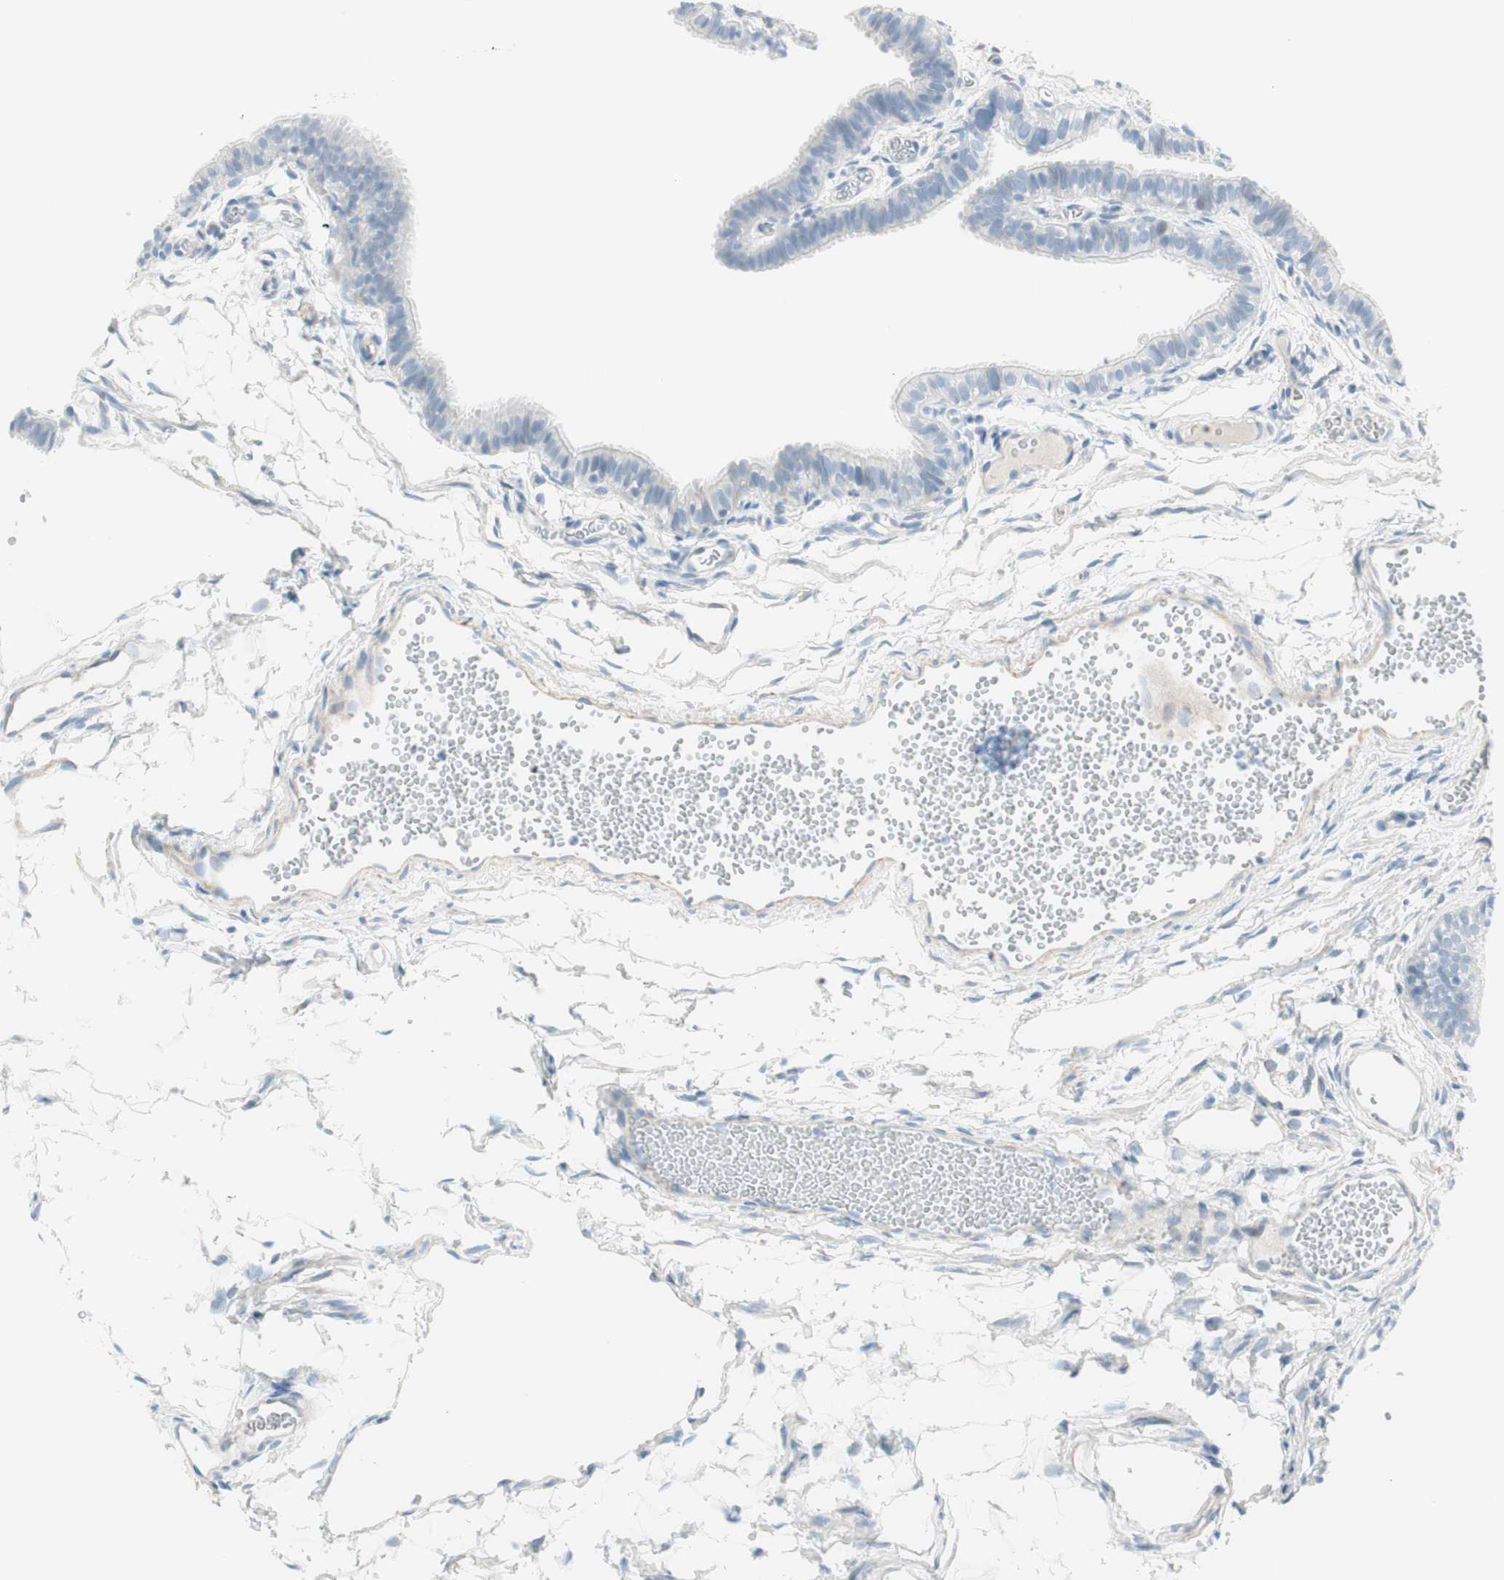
{"staining": {"intensity": "negative", "quantity": "none", "location": "none"}, "tissue": "fallopian tube", "cell_type": "Glandular cells", "image_type": "normal", "snomed": [{"axis": "morphology", "description": "Normal tissue, NOS"}, {"axis": "topography", "description": "Fallopian tube"}, {"axis": "topography", "description": "Placenta"}], "caption": "A micrograph of human fallopian tube is negative for staining in glandular cells. (Brightfield microscopy of DAB (3,3'-diaminobenzidine) IHC at high magnification).", "gene": "CDHR5", "patient": {"sex": "female", "age": 34}}